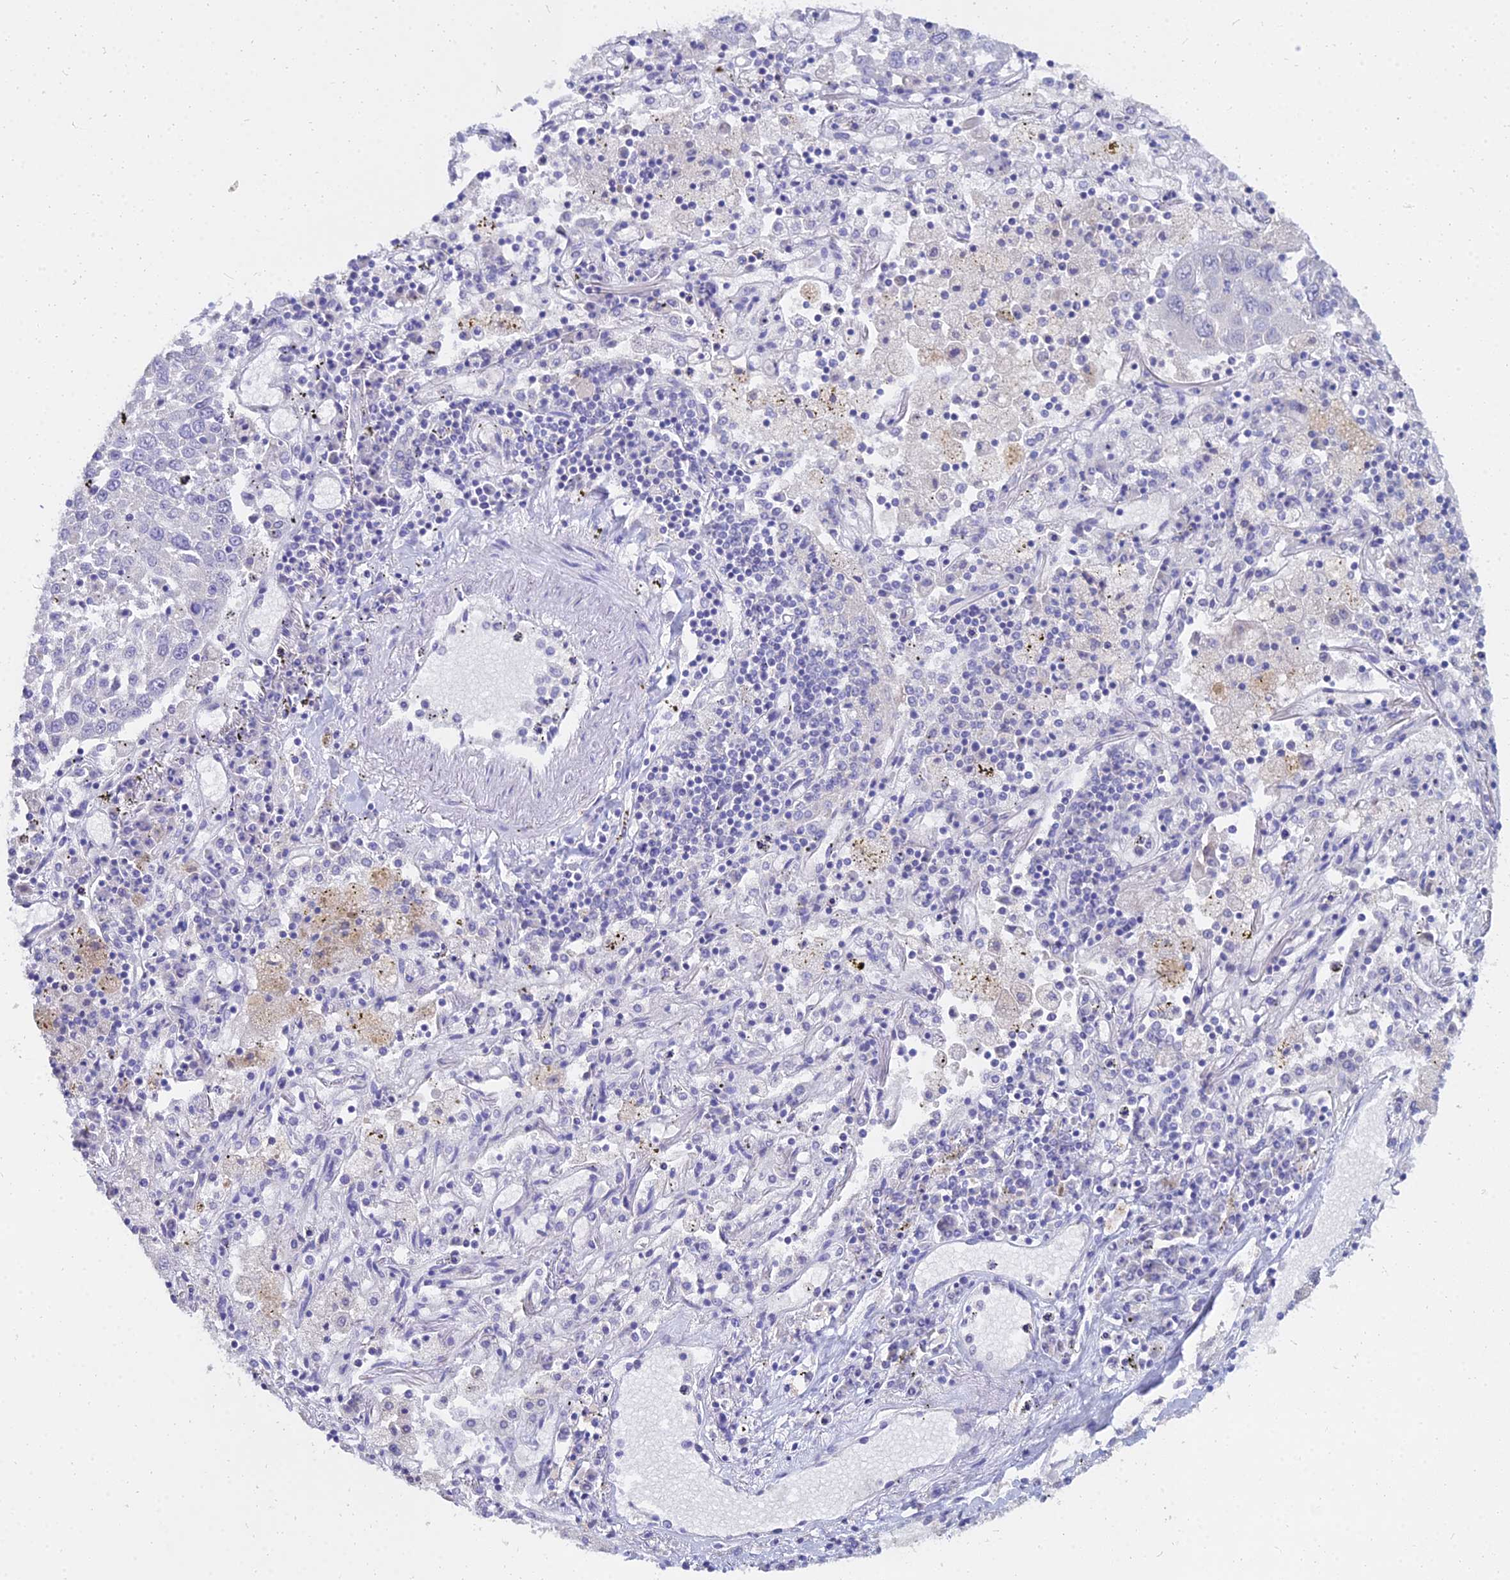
{"staining": {"intensity": "negative", "quantity": "none", "location": "none"}, "tissue": "lung cancer", "cell_type": "Tumor cells", "image_type": "cancer", "snomed": [{"axis": "morphology", "description": "Squamous cell carcinoma, NOS"}, {"axis": "topography", "description": "Lung"}], "caption": "High power microscopy histopathology image of an IHC photomicrograph of squamous cell carcinoma (lung), revealing no significant staining in tumor cells.", "gene": "NPY", "patient": {"sex": "male", "age": 65}}